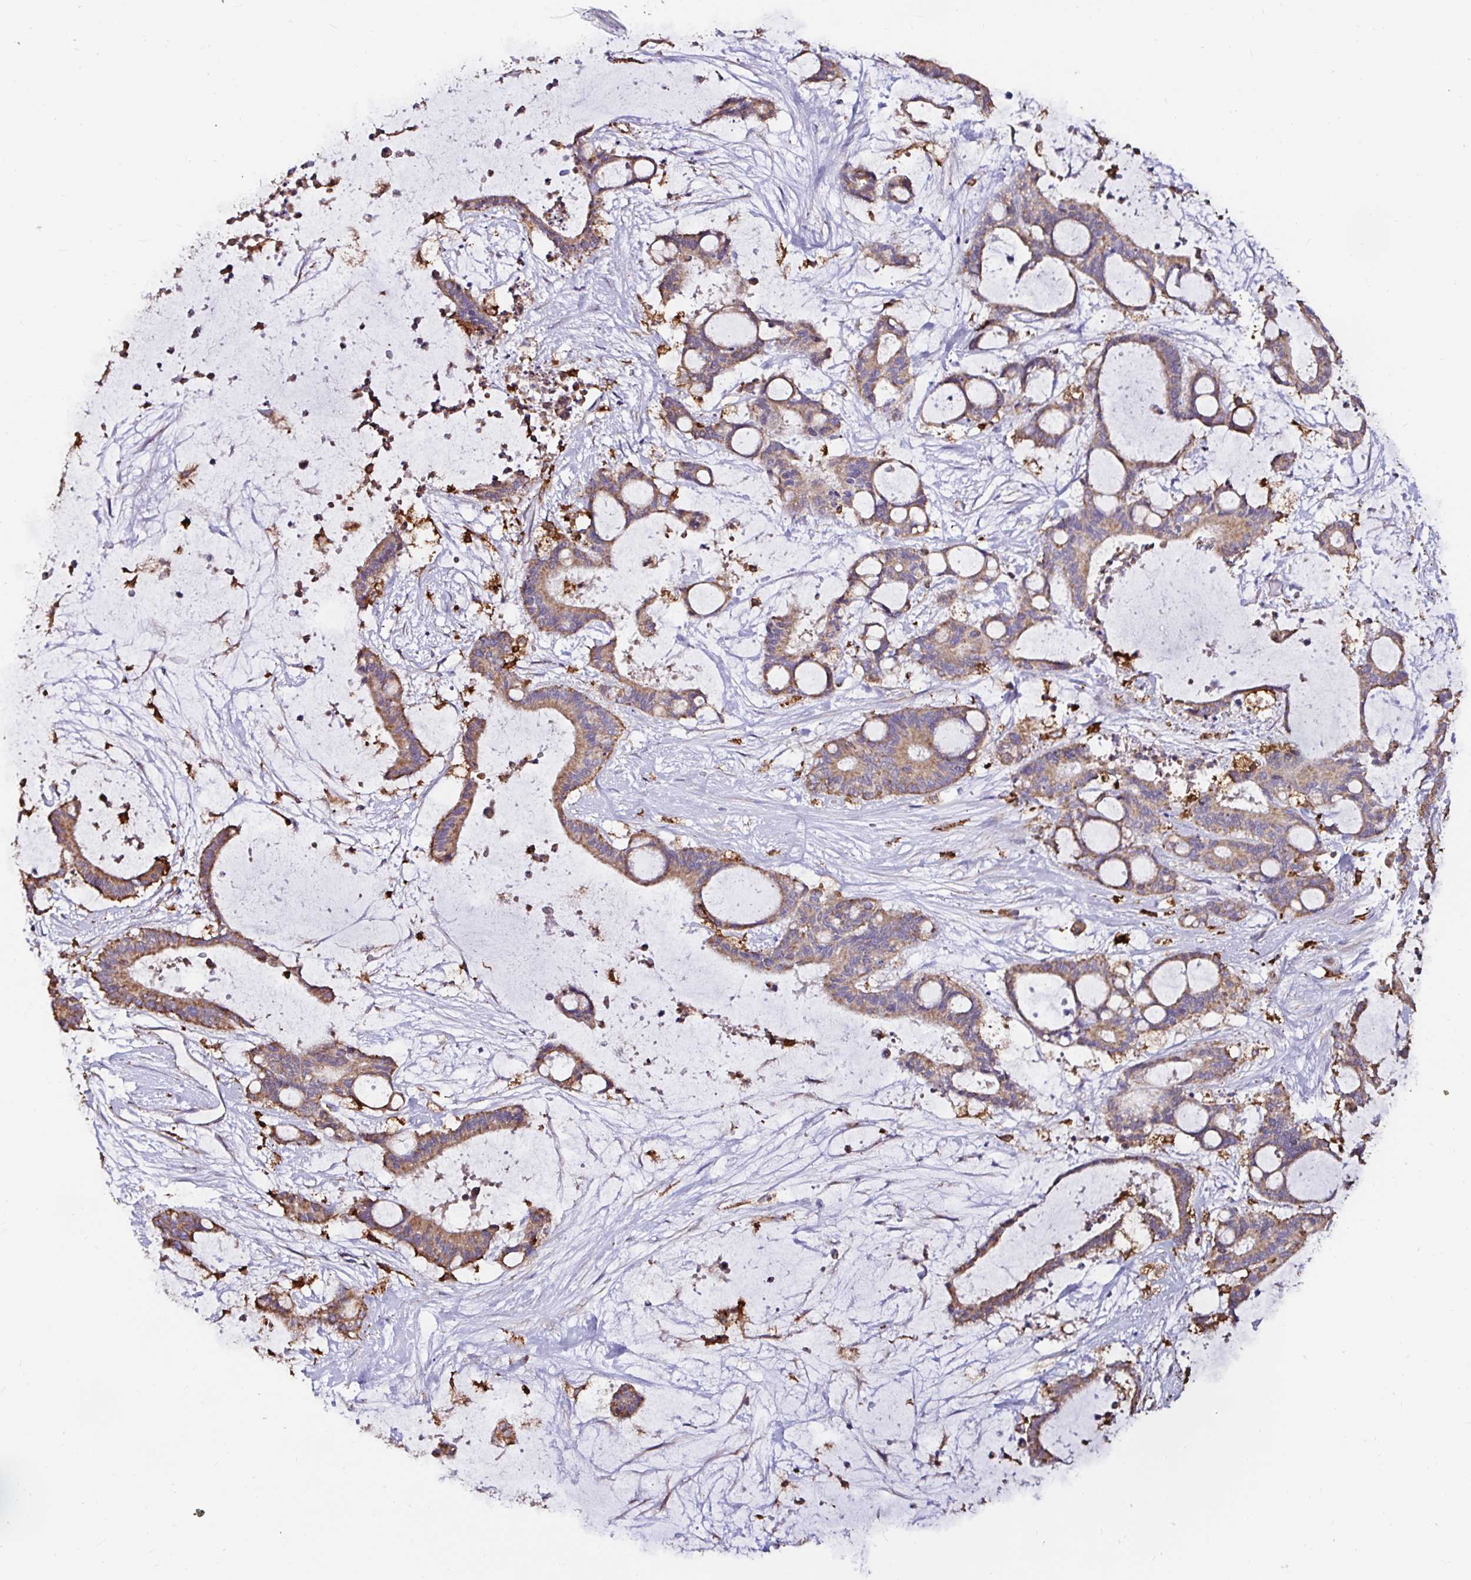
{"staining": {"intensity": "moderate", "quantity": ">75%", "location": "cytoplasmic/membranous"}, "tissue": "liver cancer", "cell_type": "Tumor cells", "image_type": "cancer", "snomed": [{"axis": "morphology", "description": "Normal tissue, NOS"}, {"axis": "morphology", "description": "Cholangiocarcinoma"}, {"axis": "topography", "description": "Liver"}, {"axis": "topography", "description": "Peripheral nerve tissue"}], "caption": "A medium amount of moderate cytoplasmic/membranous expression is seen in approximately >75% of tumor cells in liver cancer (cholangiocarcinoma) tissue.", "gene": "MSR1", "patient": {"sex": "female", "age": 73}}